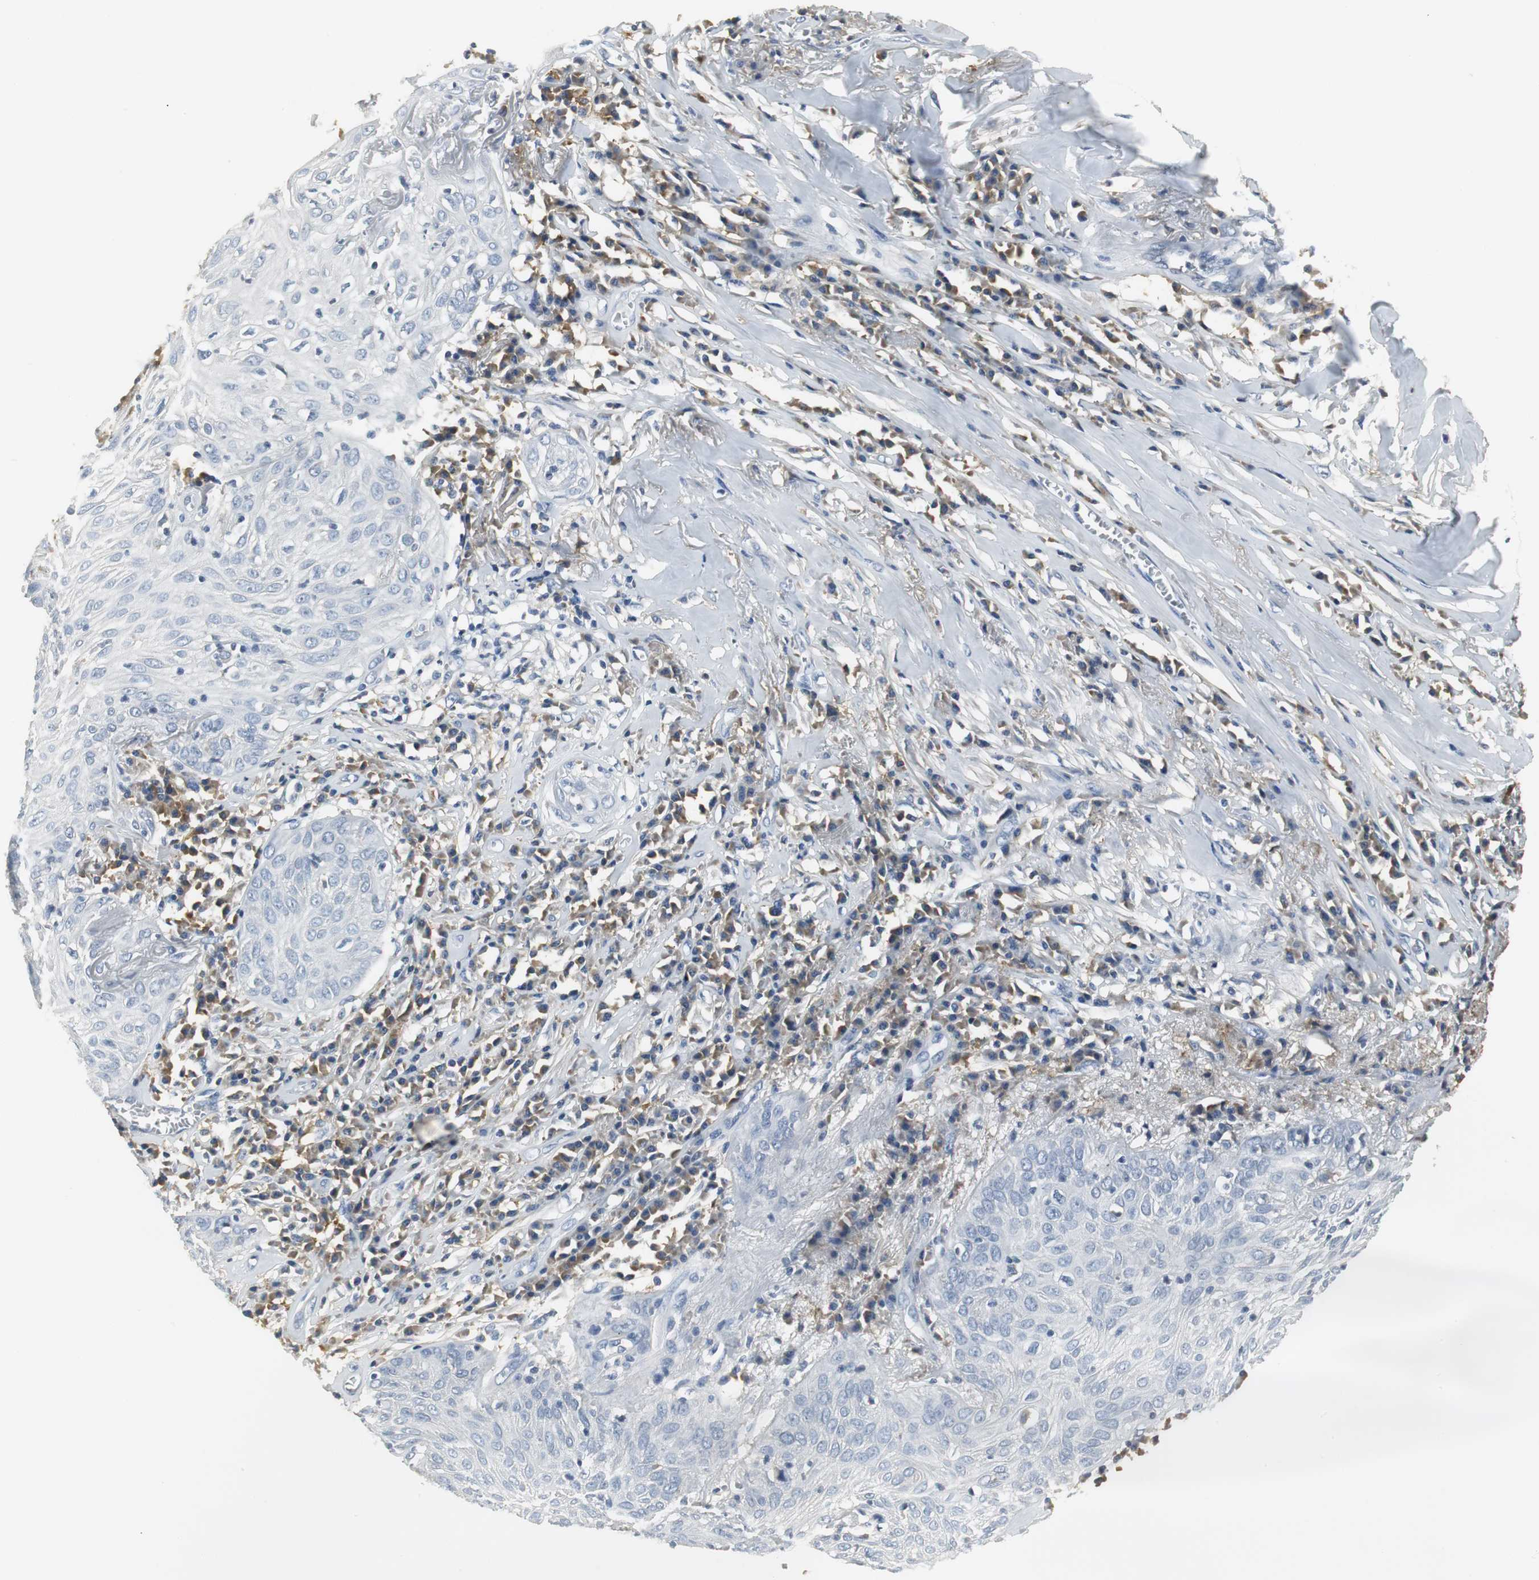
{"staining": {"intensity": "negative", "quantity": "none", "location": "none"}, "tissue": "skin cancer", "cell_type": "Tumor cells", "image_type": "cancer", "snomed": [{"axis": "morphology", "description": "Squamous cell carcinoma, NOS"}, {"axis": "topography", "description": "Skin"}], "caption": "A photomicrograph of human squamous cell carcinoma (skin) is negative for staining in tumor cells.", "gene": "SLC2A5", "patient": {"sex": "male", "age": 65}}